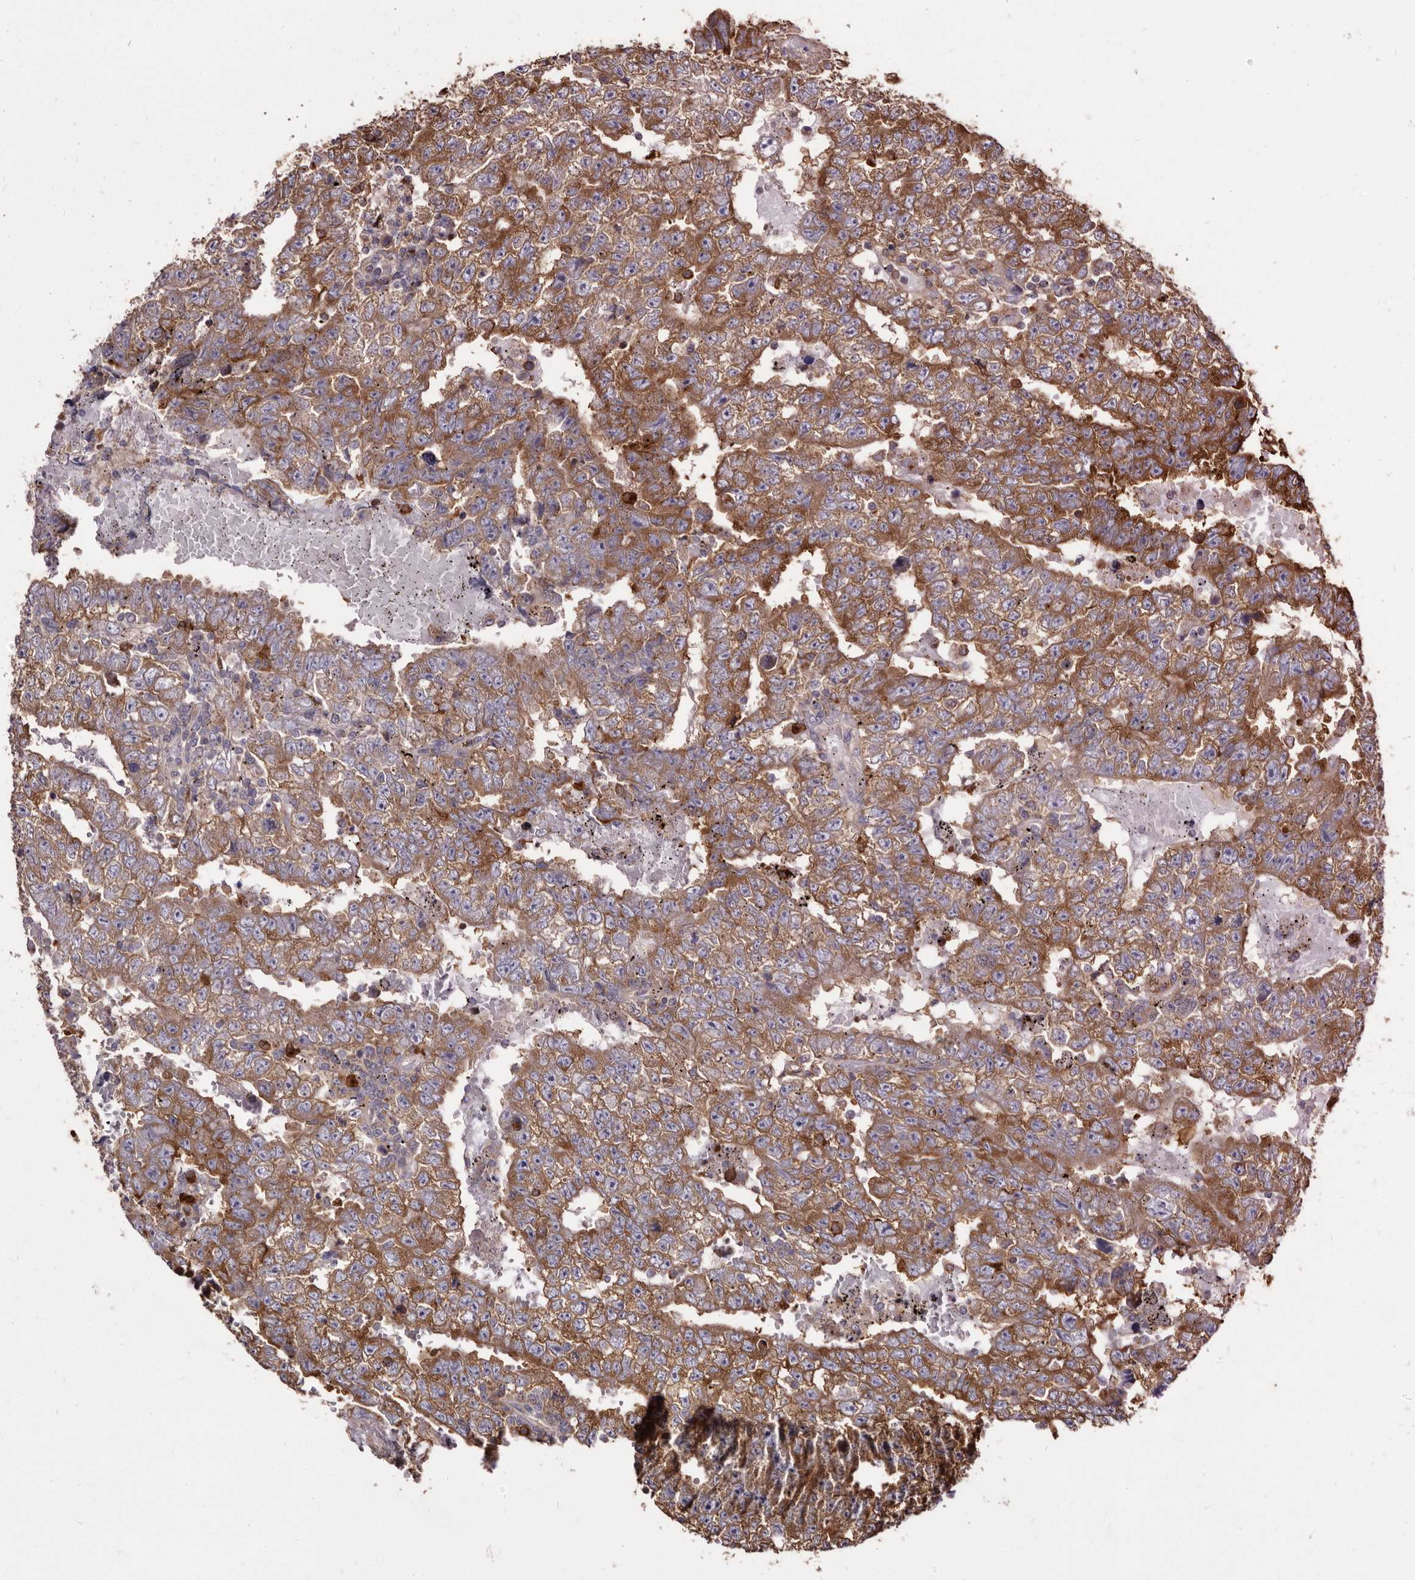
{"staining": {"intensity": "moderate", "quantity": ">75%", "location": "cytoplasmic/membranous"}, "tissue": "testis cancer", "cell_type": "Tumor cells", "image_type": "cancer", "snomed": [{"axis": "morphology", "description": "Carcinoma, Embryonal, NOS"}, {"axis": "topography", "description": "Testis"}], "caption": "This photomicrograph demonstrates immunohistochemistry staining of testis cancer, with medium moderate cytoplasmic/membranous positivity in about >75% of tumor cells.", "gene": "TPD52", "patient": {"sex": "male", "age": 25}}